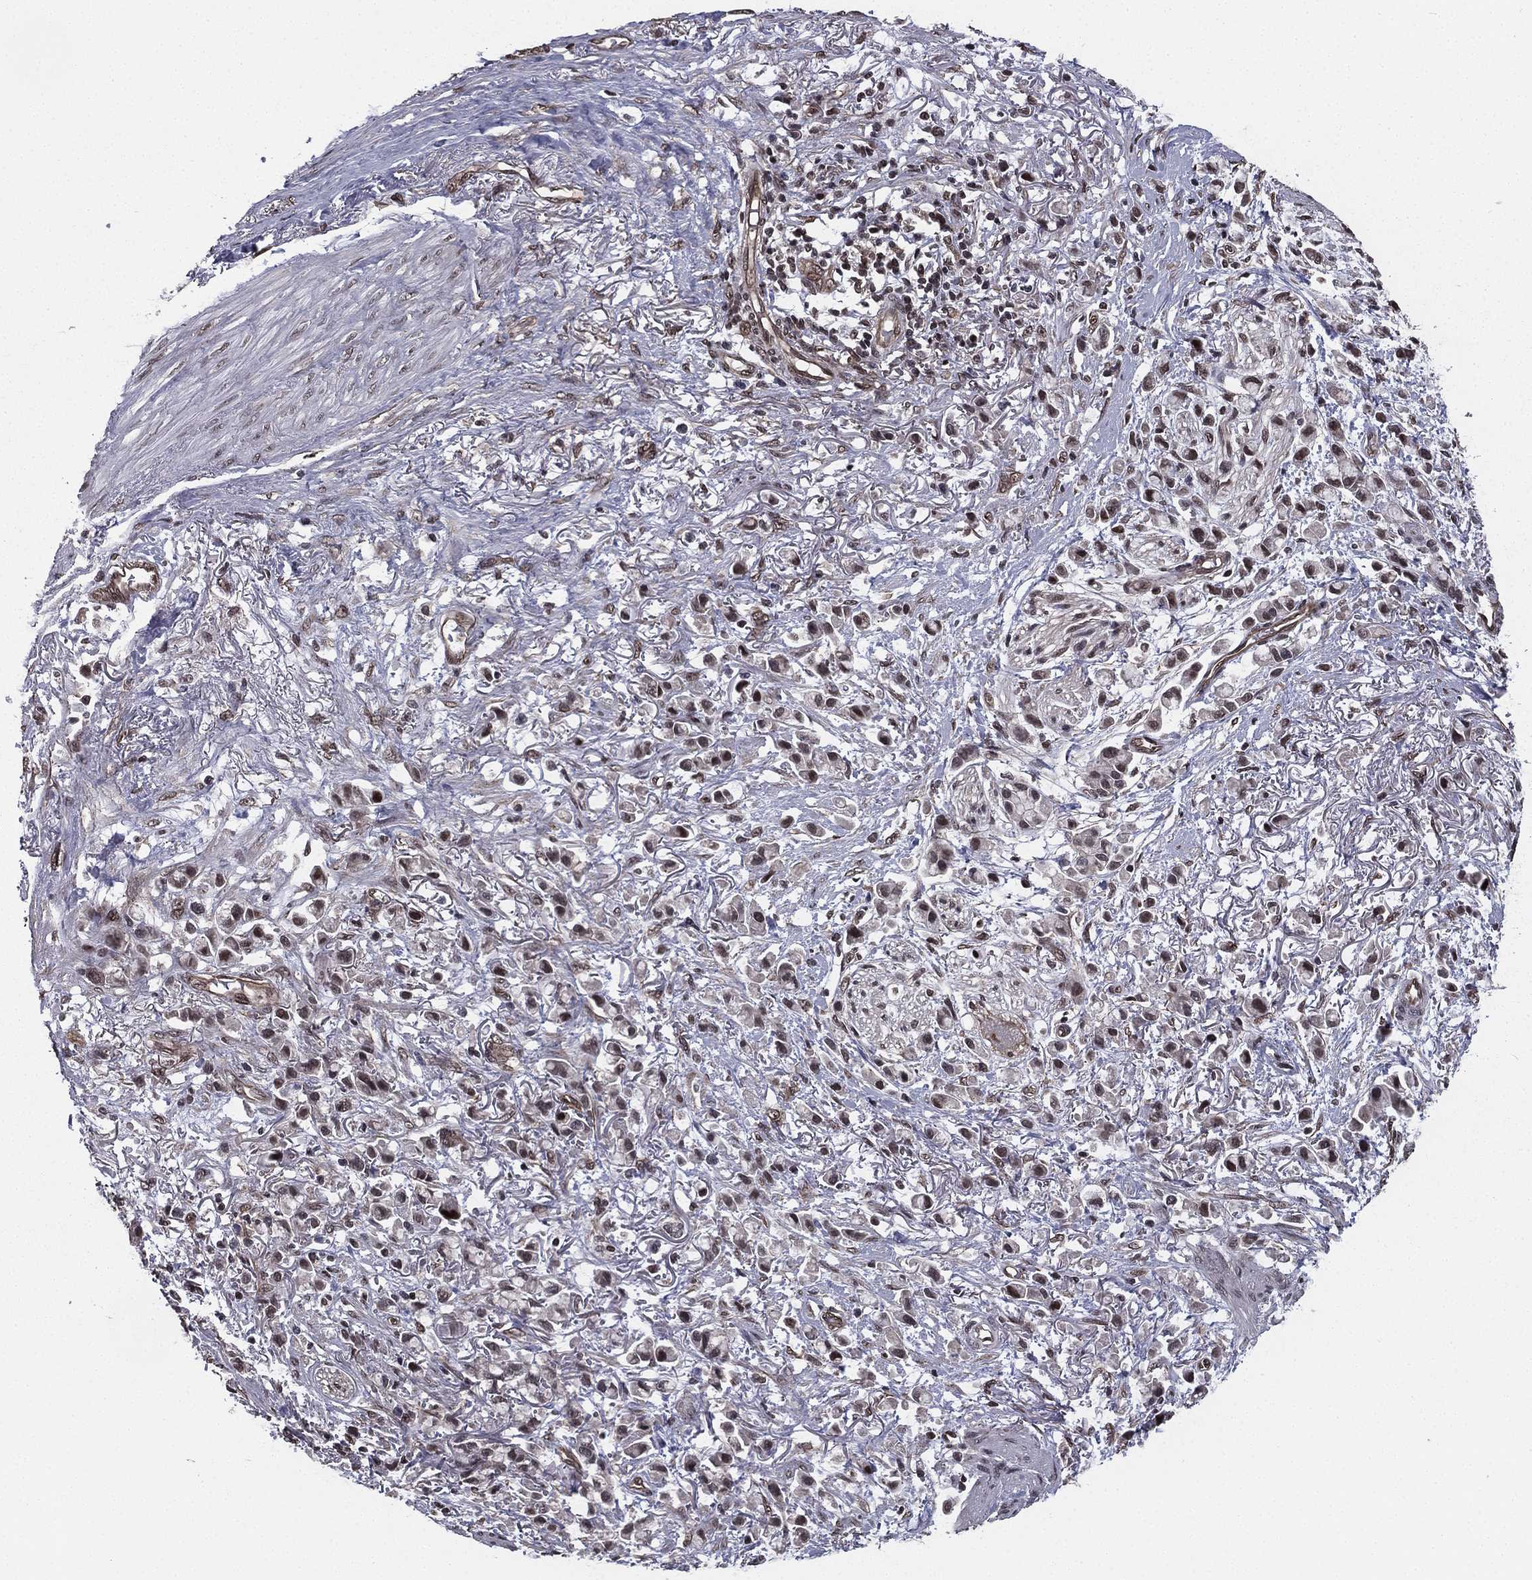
{"staining": {"intensity": "weak", "quantity": "<25%", "location": "nuclear"}, "tissue": "stomach cancer", "cell_type": "Tumor cells", "image_type": "cancer", "snomed": [{"axis": "morphology", "description": "Adenocarcinoma, NOS"}, {"axis": "topography", "description": "Stomach"}], "caption": "A high-resolution micrograph shows immunohistochemistry staining of stomach adenocarcinoma, which exhibits no significant positivity in tumor cells.", "gene": "RARB", "patient": {"sex": "female", "age": 81}}